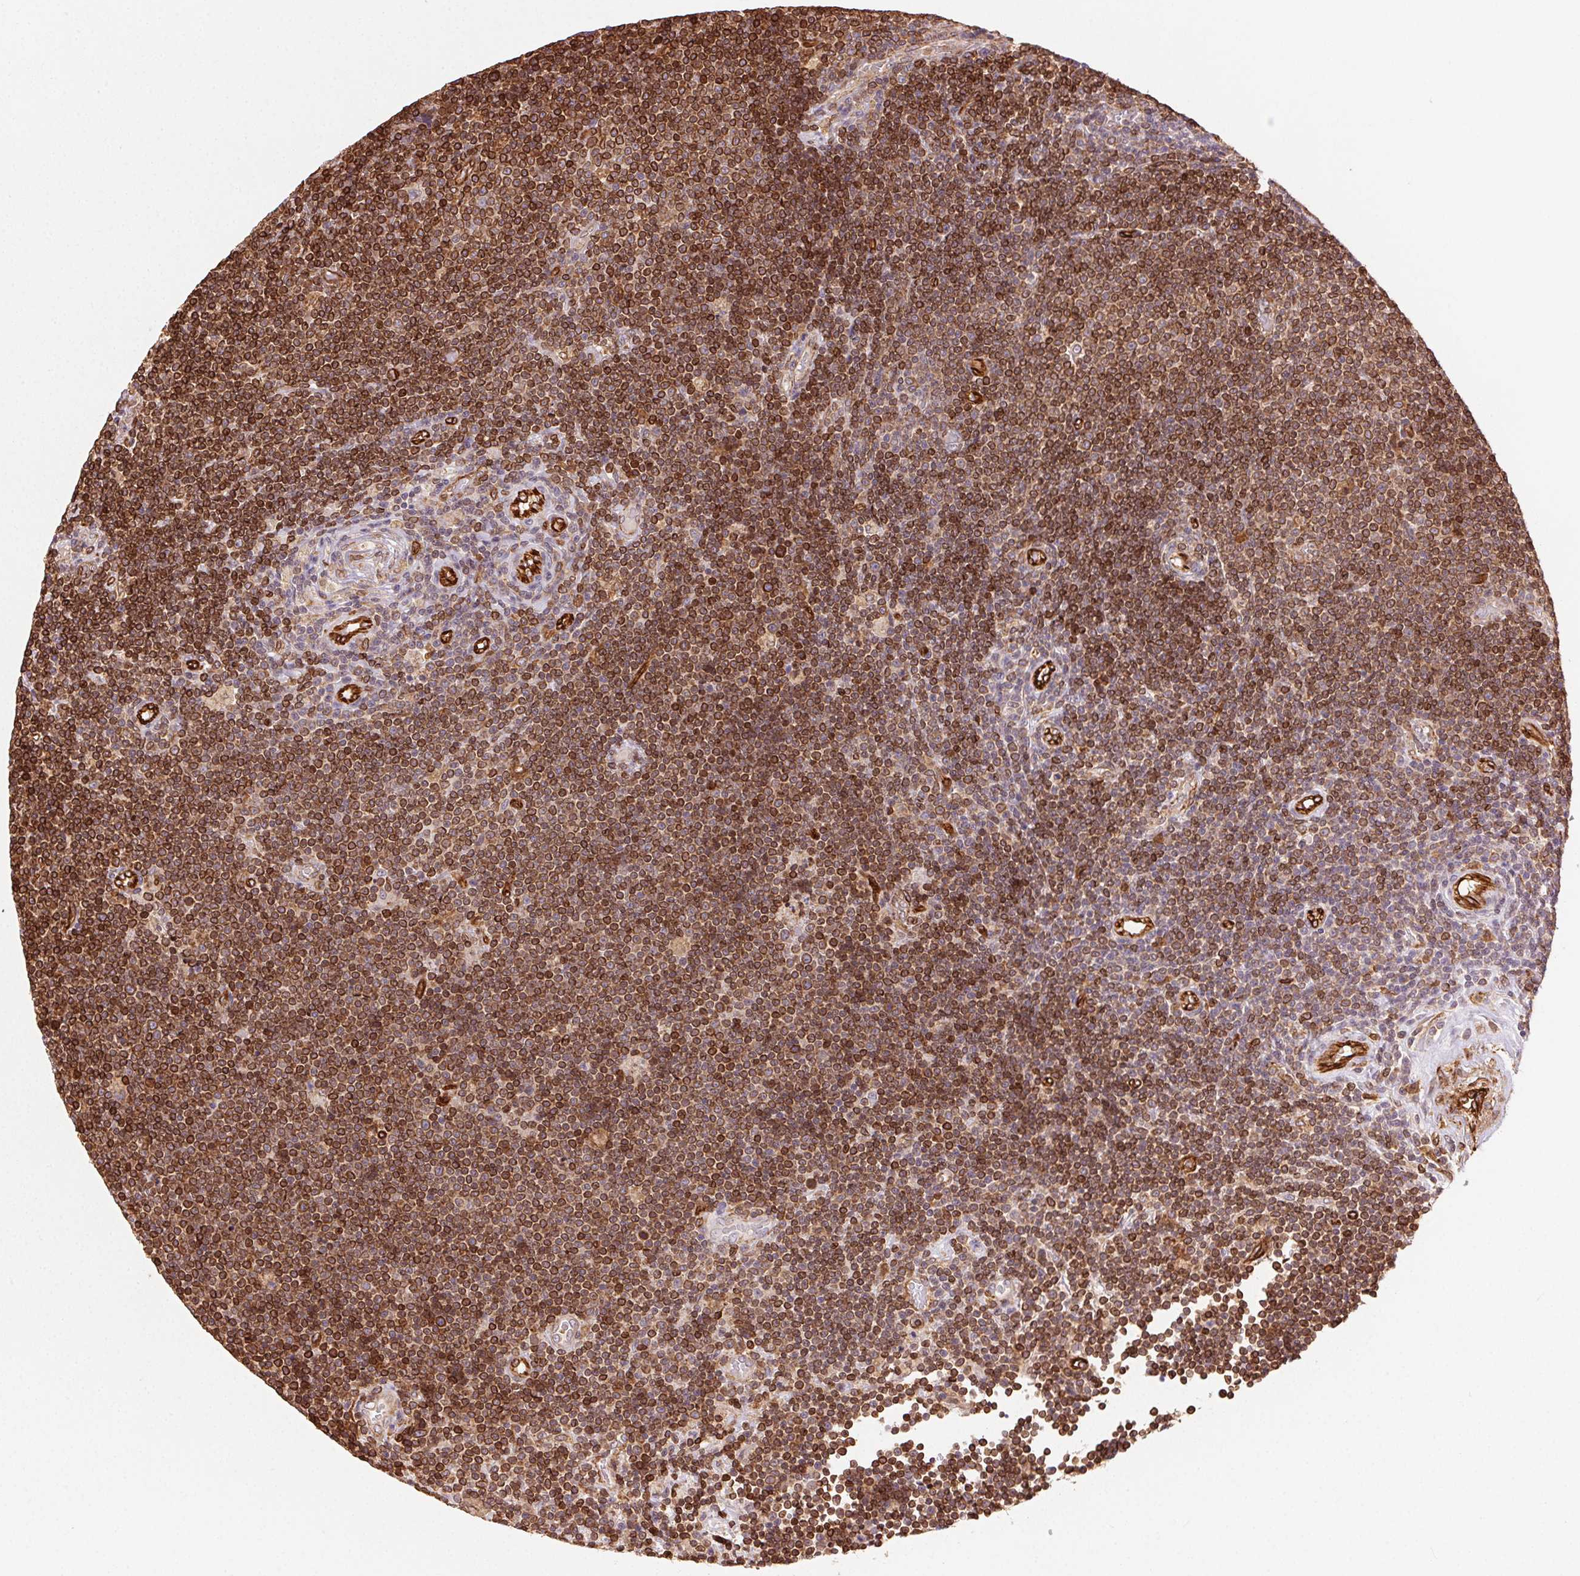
{"staining": {"intensity": "strong", "quantity": ">75%", "location": "cytoplasmic/membranous"}, "tissue": "lymphoma", "cell_type": "Tumor cells", "image_type": "cancer", "snomed": [{"axis": "morphology", "description": "Malignant lymphoma, non-Hodgkin's type, Low grade"}, {"axis": "topography", "description": "Brain"}], "caption": "The micrograph reveals staining of lymphoma, revealing strong cytoplasmic/membranous protein expression (brown color) within tumor cells.", "gene": "RNASET2", "patient": {"sex": "female", "age": 66}}